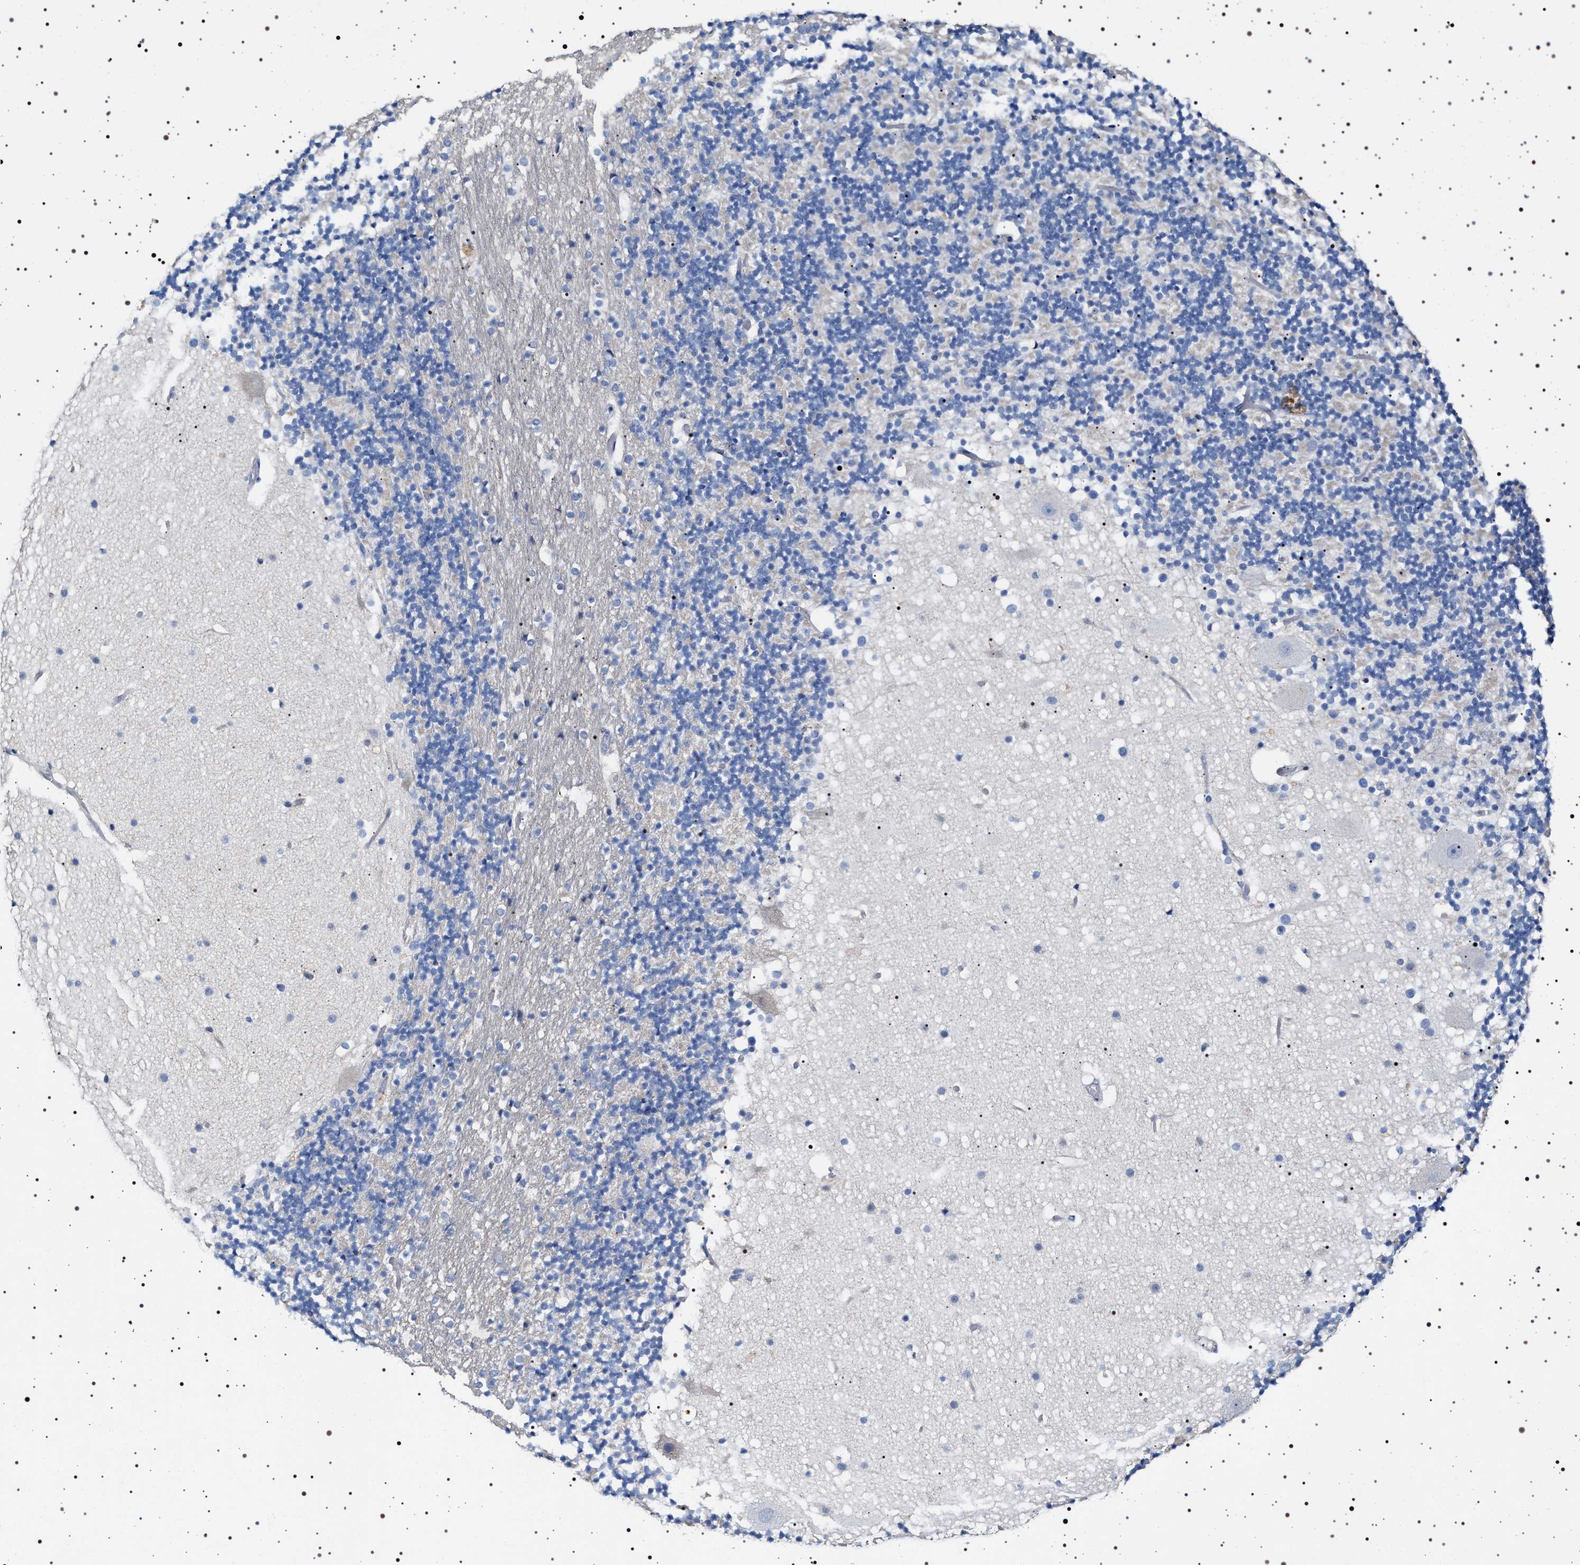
{"staining": {"intensity": "negative", "quantity": "none", "location": "none"}, "tissue": "cerebellum", "cell_type": "Cells in granular layer", "image_type": "normal", "snomed": [{"axis": "morphology", "description": "Normal tissue, NOS"}, {"axis": "topography", "description": "Cerebellum"}], "caption": "This photomicrograph is of benign cerebellum stained with immunohistochemistry to label a protein in brown with the nuclei are counter-stained blue. There is no positivity in cells in granular layer. (DAB (3,3'-diaminobenzidine) immunohistochemistry, high magnification).", "gene": "NAALADL2", "patient": {"sex": "male", "age": 57}}